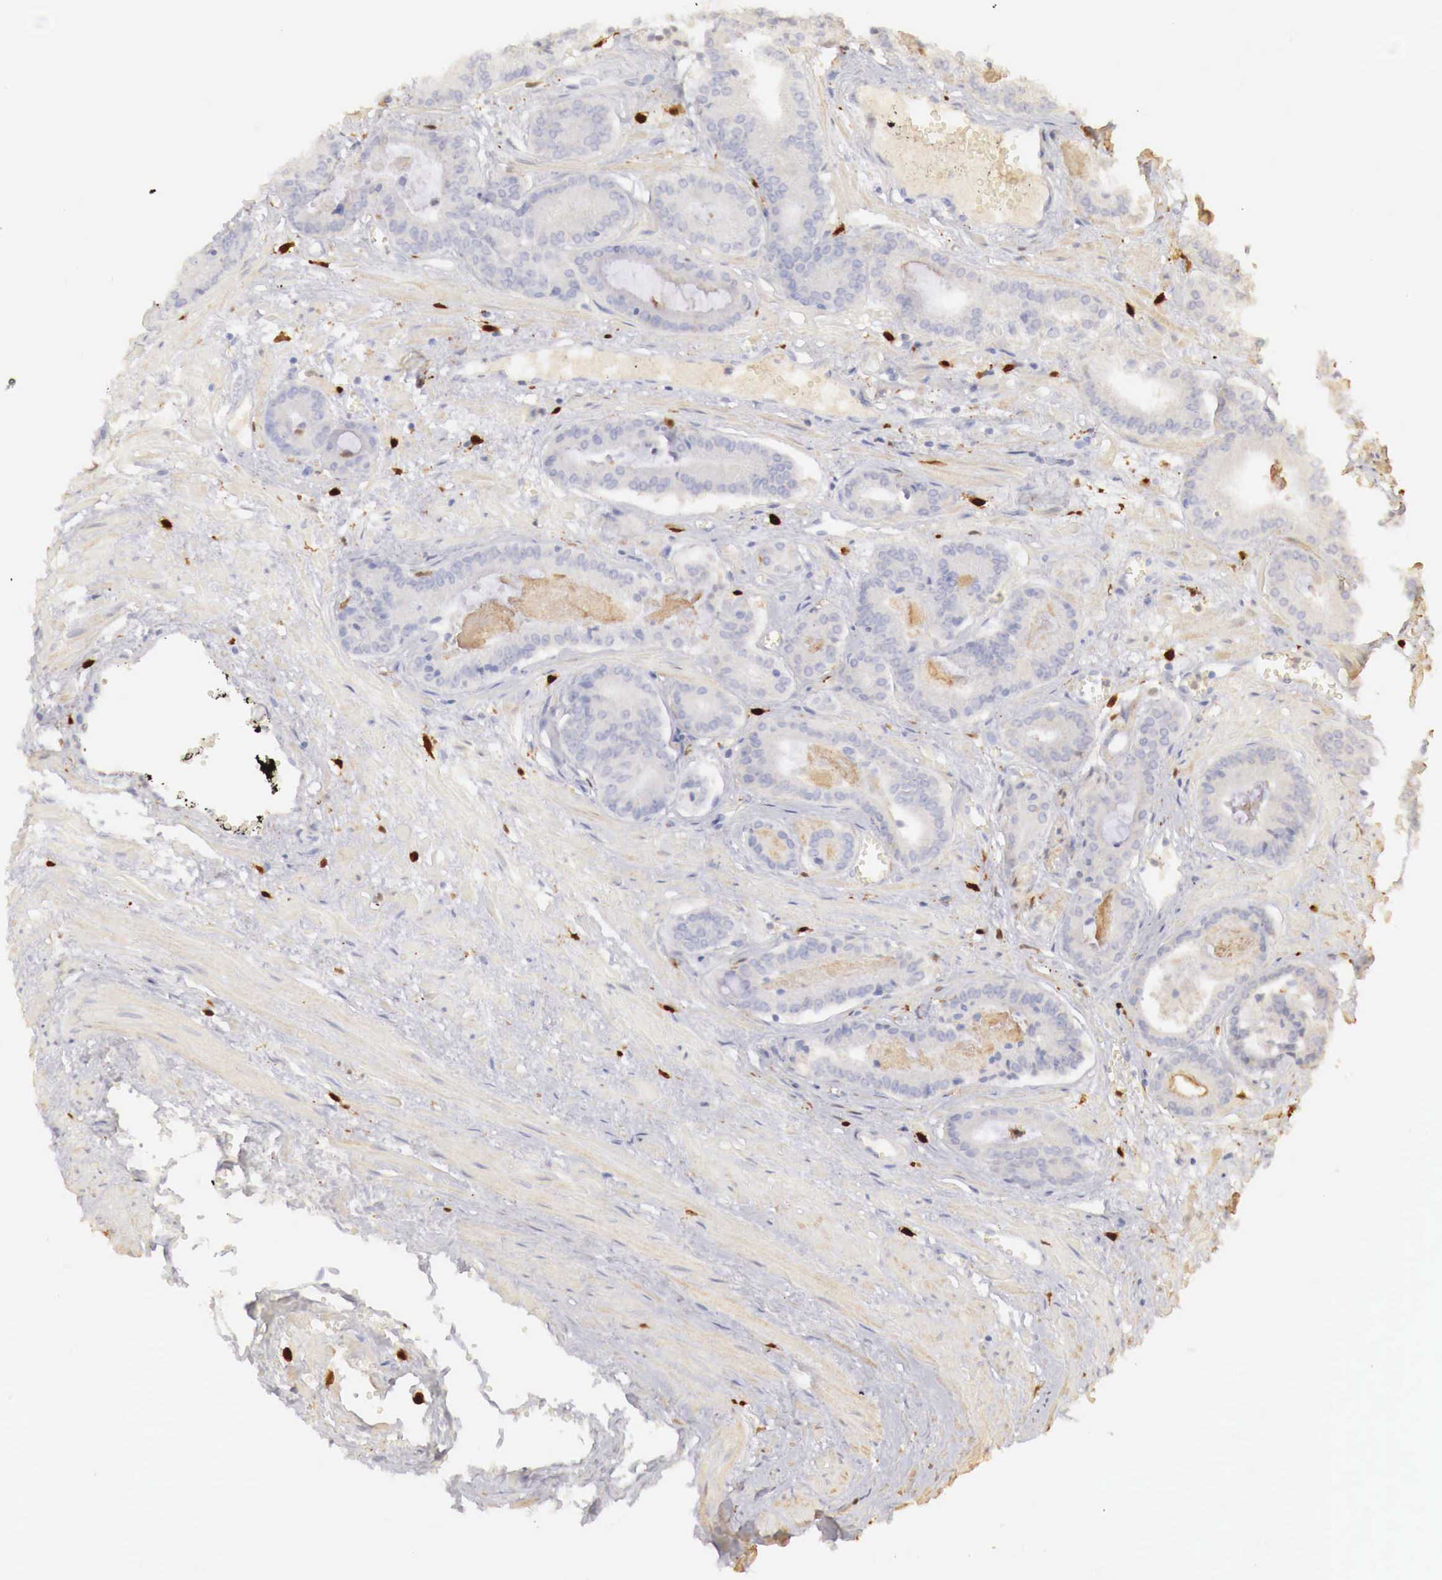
{"staining": {"intensity": "negative", "quantity": "none", "location": "none"}, "tissue": "prostate cancer", "cell_type": "Tumor cells", "image_type": "cancer", "snomed": [{"axis": "morphology", "description": "Adenocarcinoma, High grade"}, {"axis": "topography", "description": "Prostate"}], "caption": "IHC of human prostate high-grade adenocarcinoma reveals no expression in tumor cells.", "gene": "RENBP", "patient": {"sex": "male", "age": 56}}